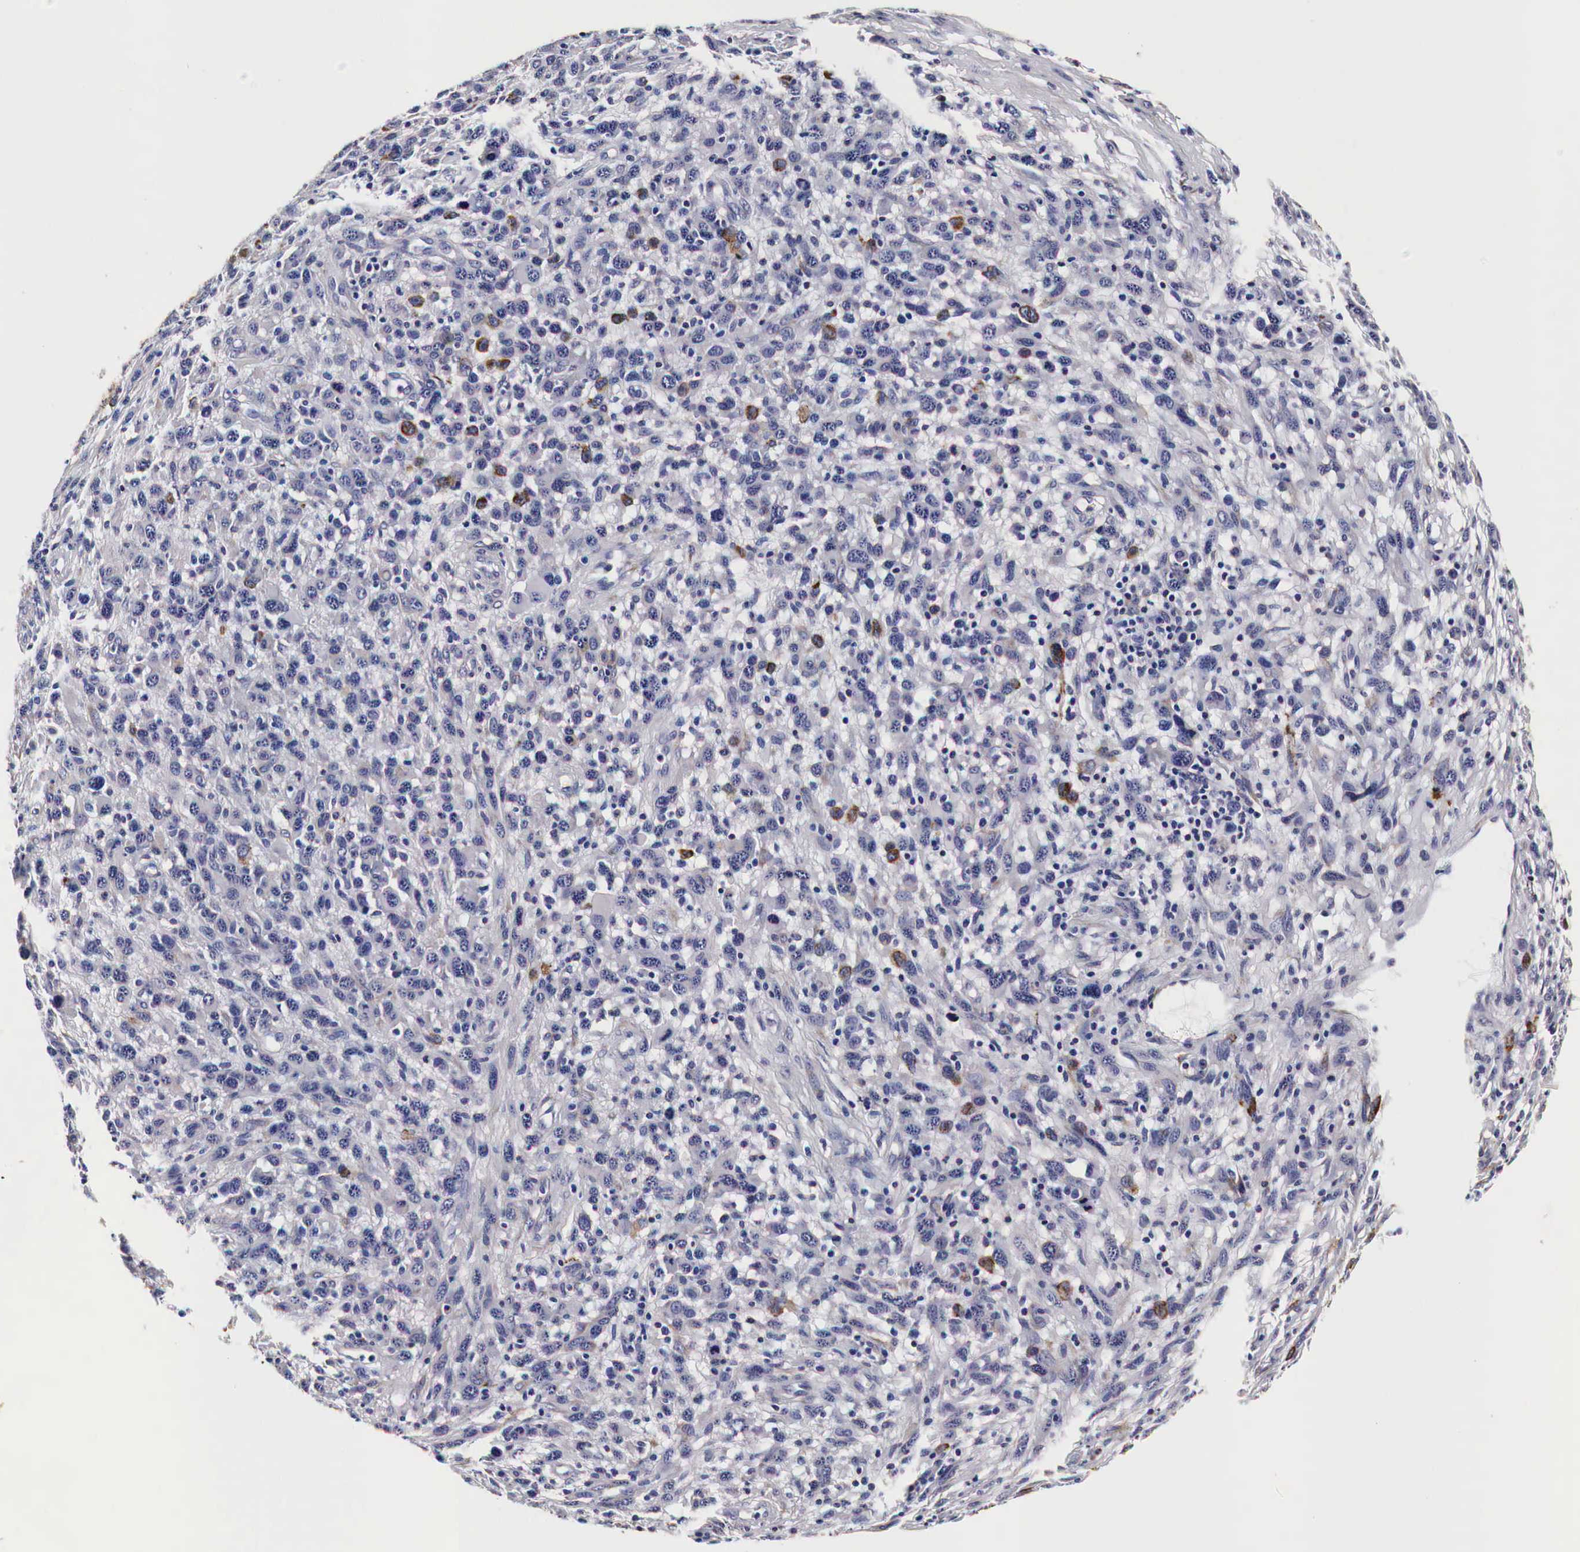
{"staining": {"intensity": "negative", "quantity": "none", "location": "none"}, "tissue": "melanoma", "cell_type": "Tumor cells", "image_type": "cancer", "snomed": [{"axis": "morphology", "description": "Malignant melanoma, NOS"}, {"axis": "topography", "description": "Skin"}], "caption": "IHC image of human malignant melanoma stained for a protein (brown), which exhibits no positivity in tumor cells. (Brightfield microscopy of DAB (3,3'-diaminobenzidine) immunohistochemistry (IHC) at high magnification).", "gene": "CKAP4", "patient": {"sex": "male", "age": 51}}